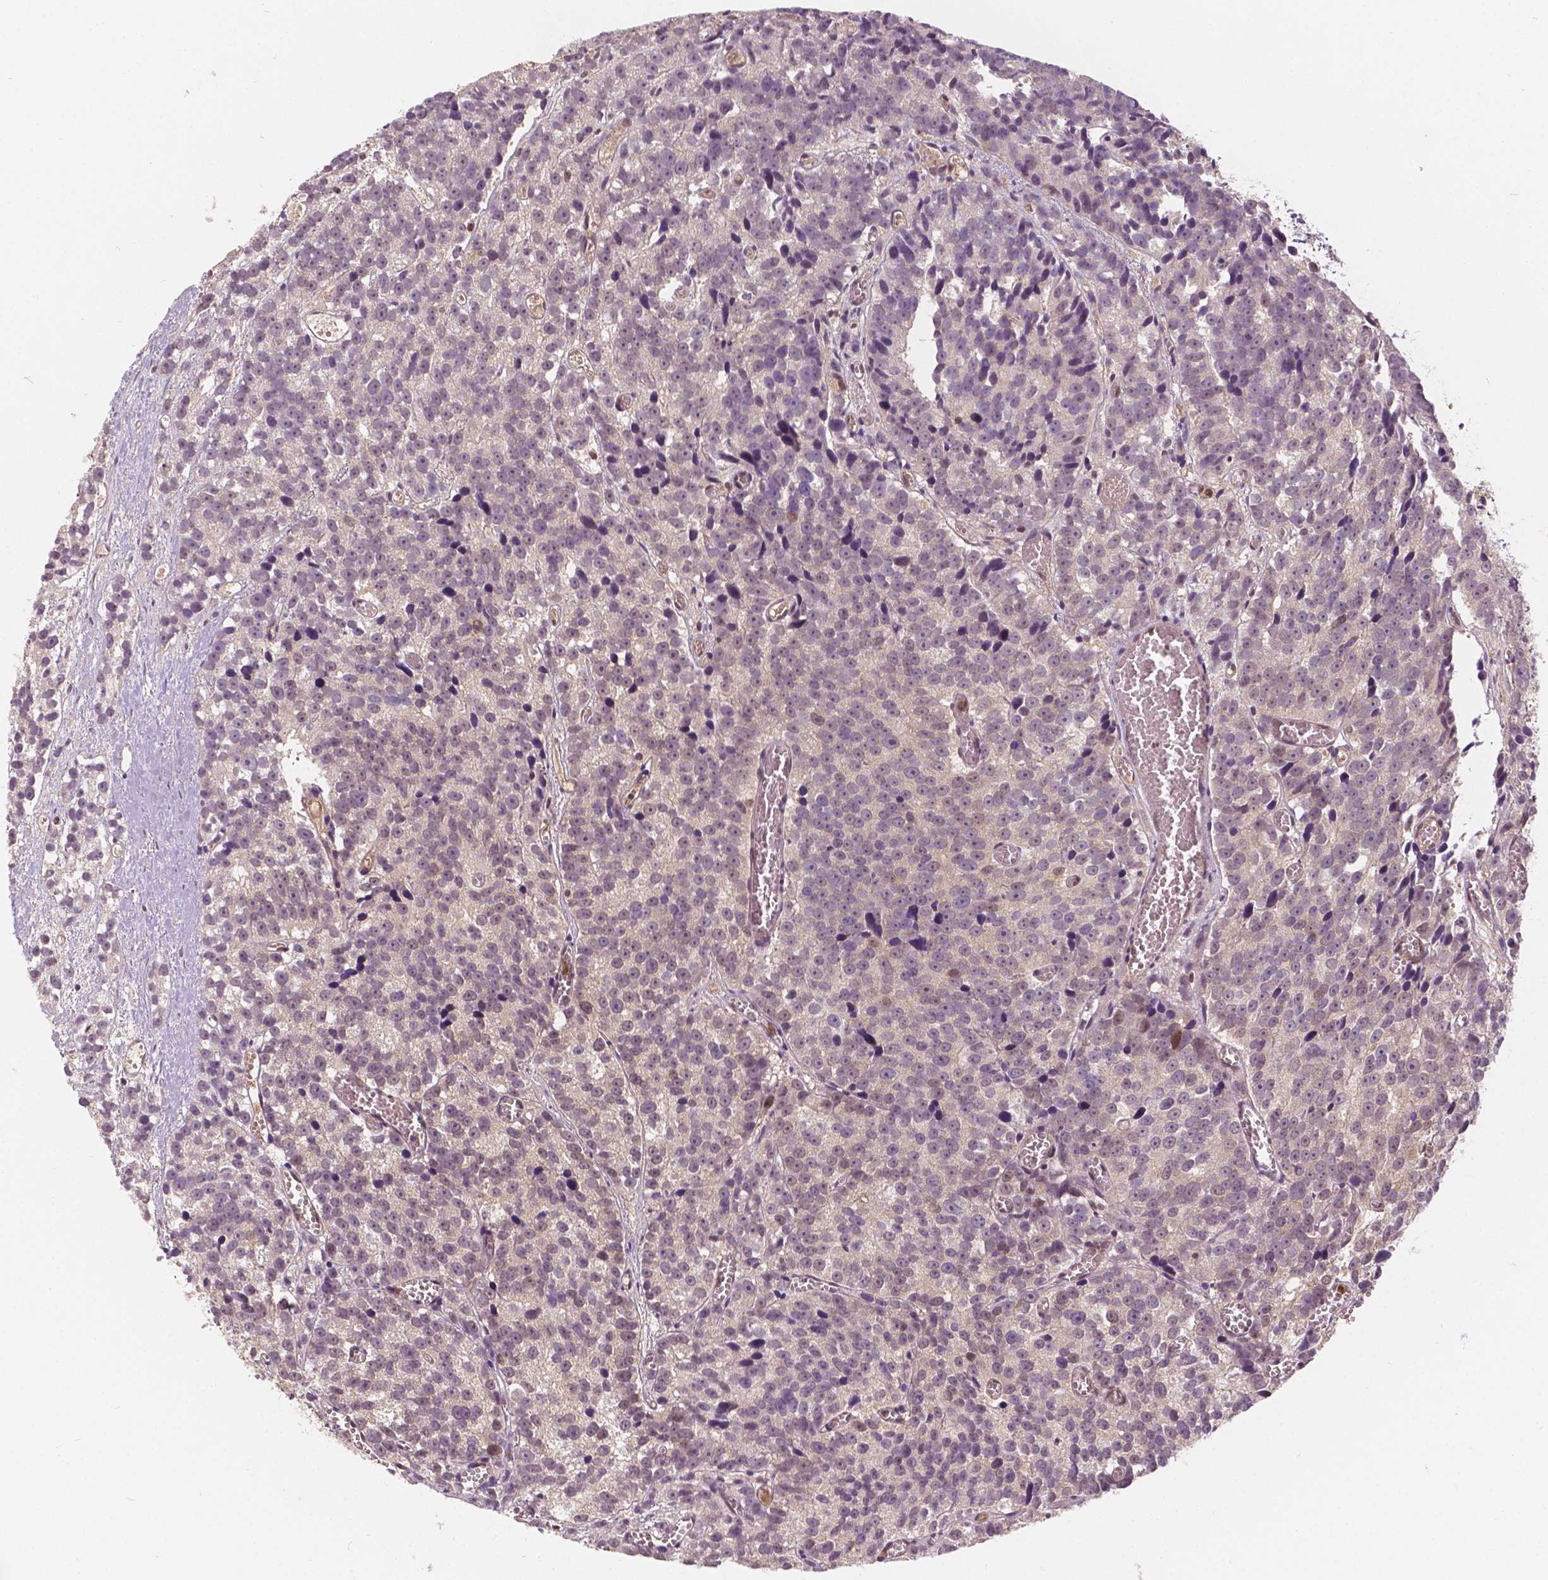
{"staining": {"intensity": "weak", "quantity": "25%-75%", "location": "nuclear"}, "tissue": "prostate cancer", "cell_type": "Tumor cells", "image_type": "cancer", "snomed": [{"axis": "morphology", "description": "Adenocarcinoma, High grade"}, {"axis": "topography", "description": "Prostate"}], "caption": "High-magnification brightfield microscopy of prostate high-grade adenocarcinoma stained with DAB (brown) and counterstained with hematoxylin (blue). tumor cells exhibit weak nuclear positivity is identified in approximately25%-75% of cells. The protein is stained brown, and the nuclei are stained in blue (DAB (3,3'-diaminobenzidine) IHC with brightfield microscopy, high magnification).", "gene": "NAPRT", "patient": {"sex": "male", "age": 77}}